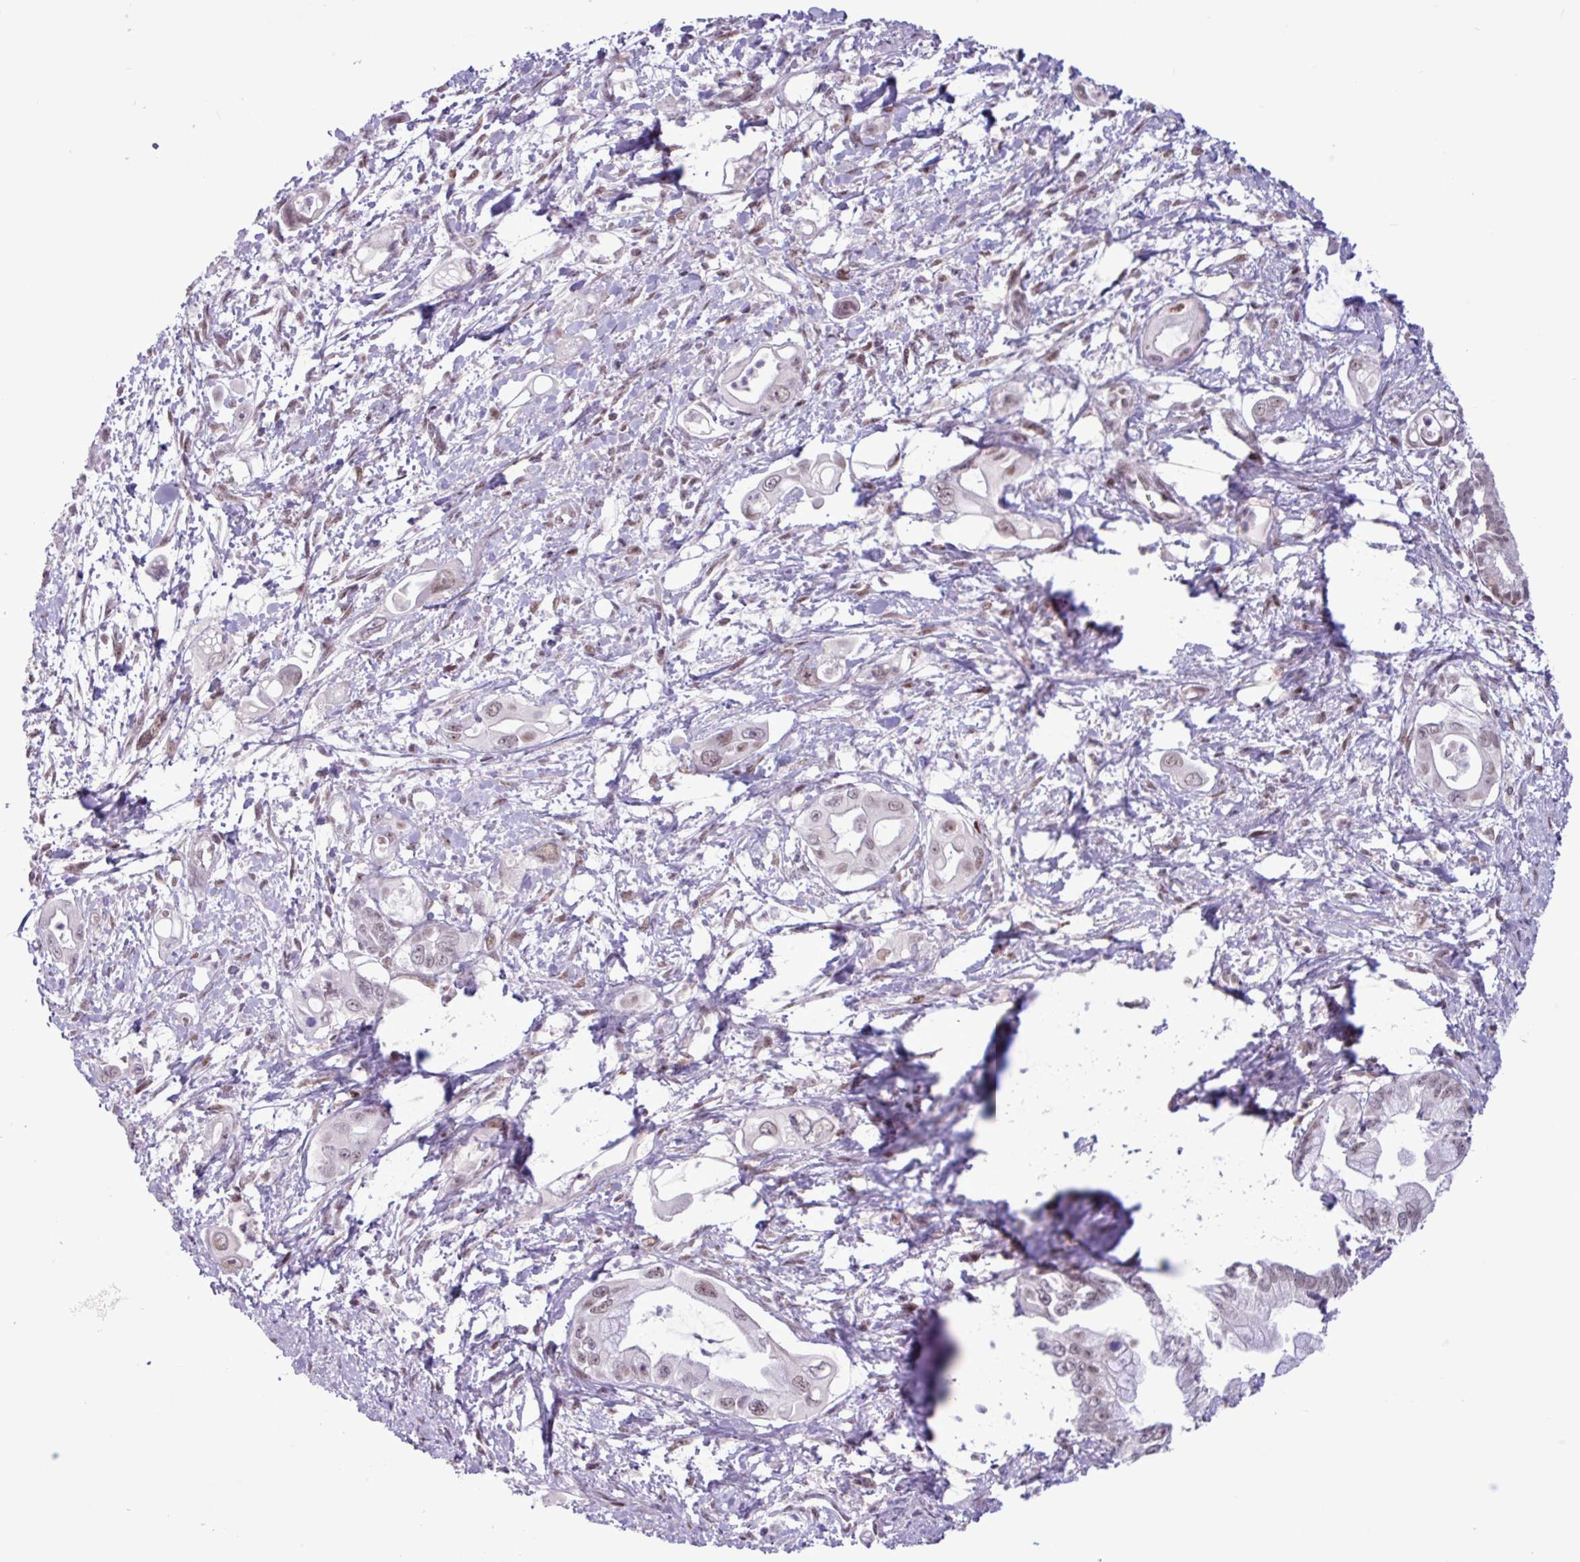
{"staining": {"intensity": "weak", "quantity": ">75%", "location": "nuclear"}, "tissue": "pancreatic cancer", "cell_type": "Tumor cells", "image_type": "cancer", "snomed": [{"axis": "morphology", "description": "Adenocarcinoma, NOS"}, {"axis": "topography", "description": "Pancreas"}], "caption": "This image displays IHC staining of pancreatic cancer (adenocarcinoma), with low weak nuclear positivity in about >75% of tumor cells.", "gene": "NOTCH2", "patient": {"sex": "male", "age": 61}}